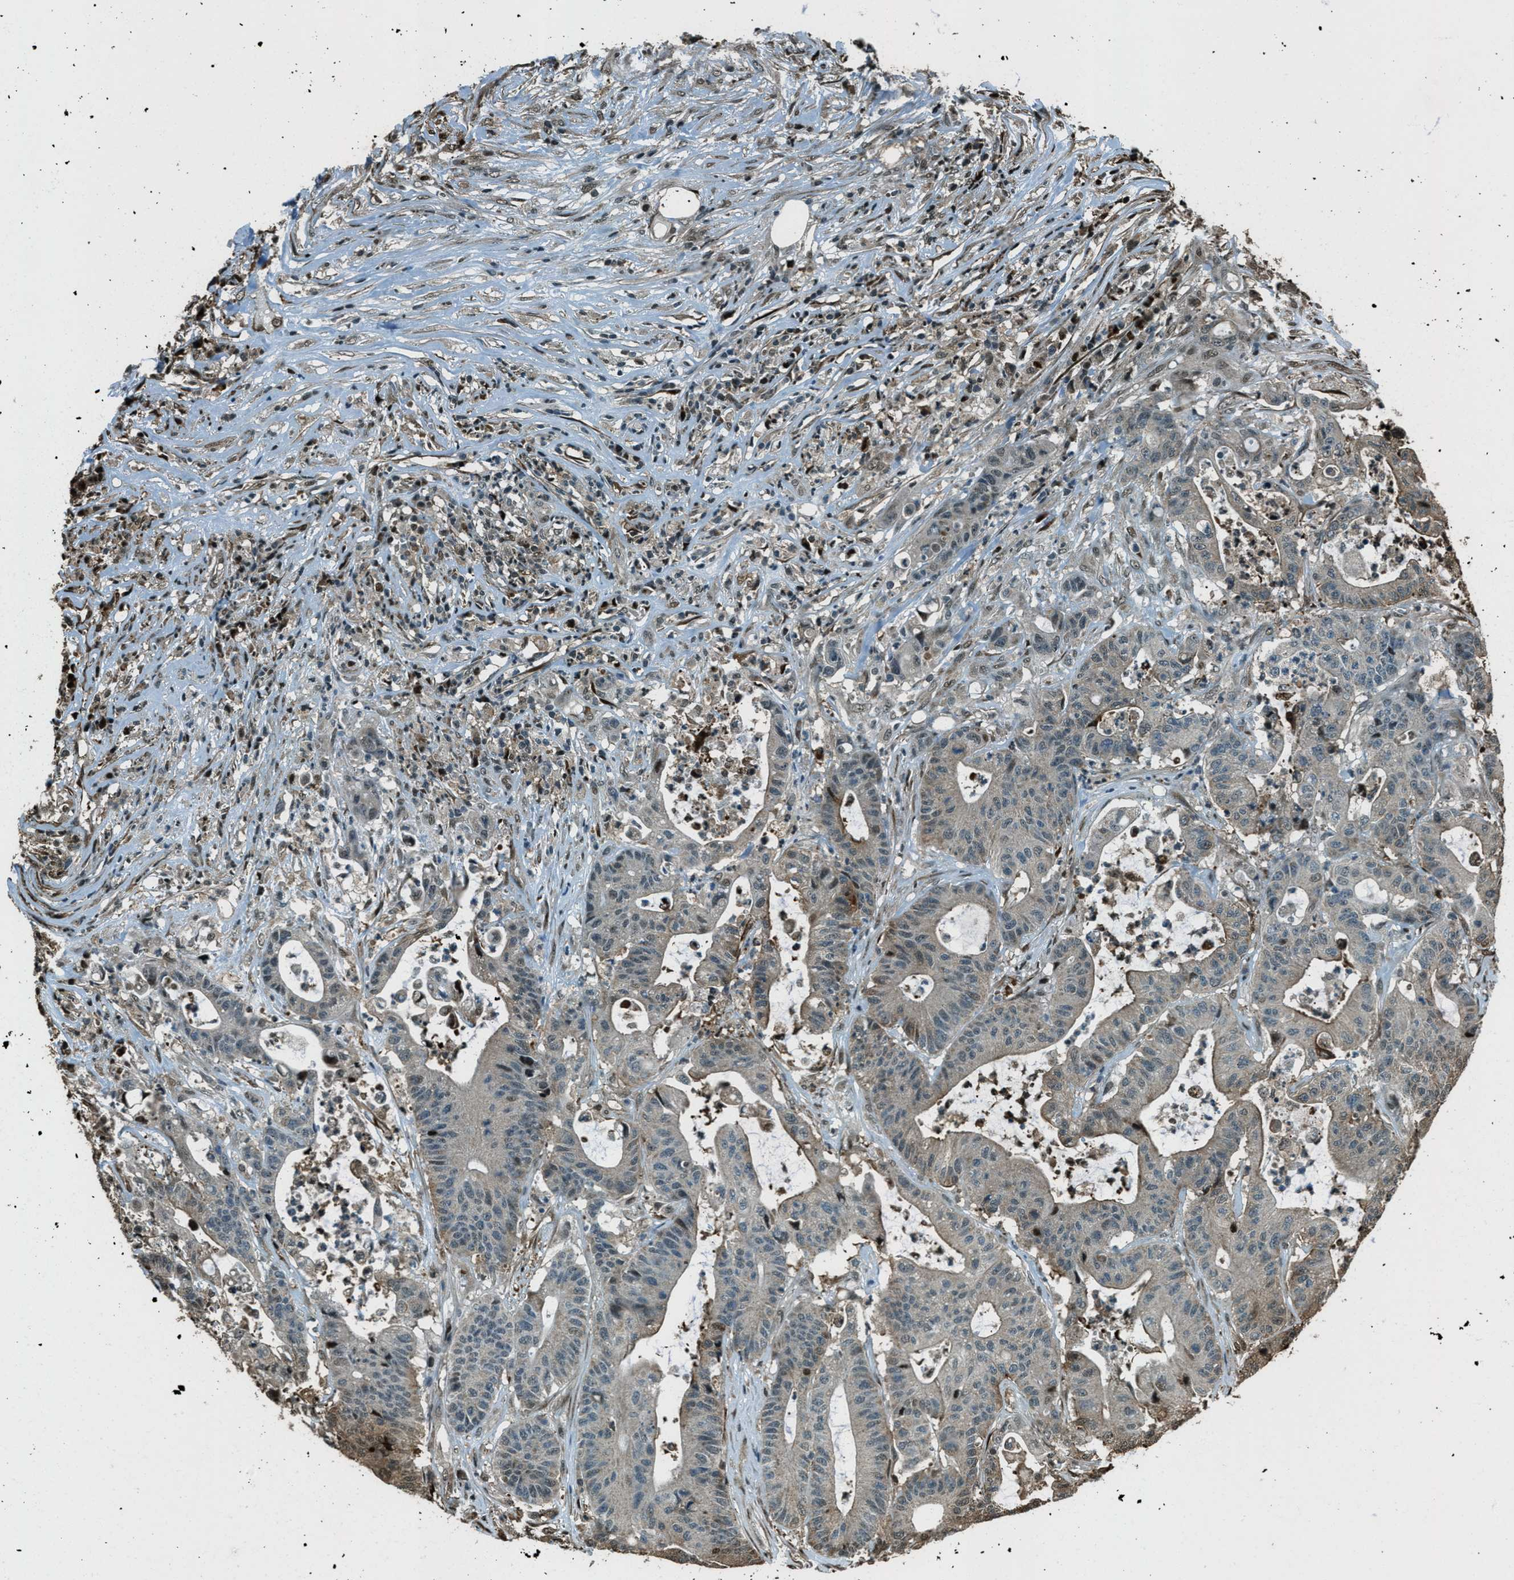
{"staining": {"intensity": "weak", "quantity": "<25%", "location": "cytoplasmic/membranous,nuclear"}, "tissue": "colorectal cancer", "cell_type": "Tumor cells", "image_type": "cancer", "snomed": [{"axis": "morphology", "description": "Adenocarcinoma, NOS"}, {"axis": "topography", "description": "Colon"}], "caption": "Immunohistochemical staining of adenocarcinoma (colorectal) exhibits no significant expression in tumor cells.", "gene": "TARDBP", "patient": {"sex": "female", "age": 84}}